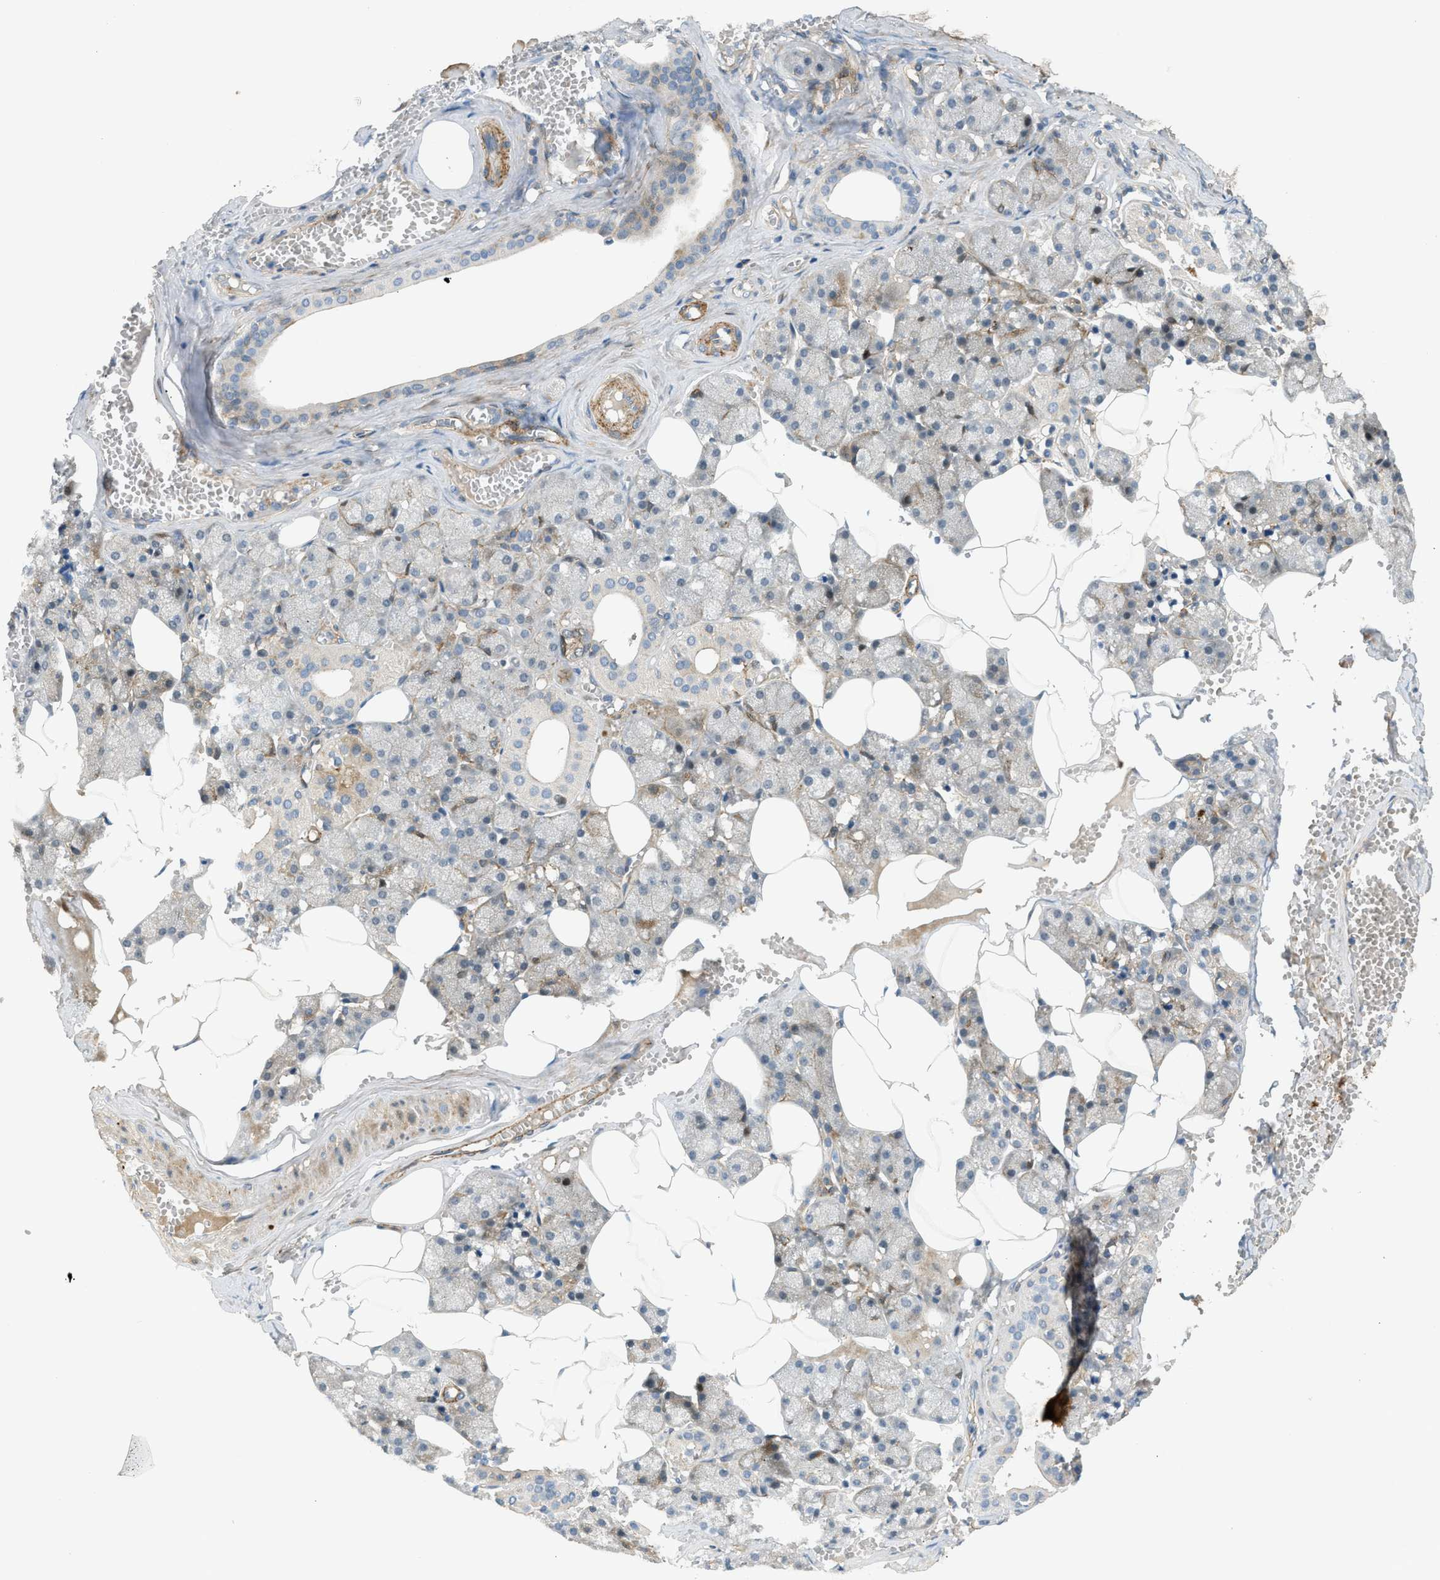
{"staining": {"intensity": "moderate", "quantity": "<25%", "location": "cytoplasmic/membranous"}, "tissue": "salivary gland", "cell_type": "Glandular cells", "image_type": "normal", "snomed": [{"axis": "morphology", "description": "Normal tissue, NOS"}, {"axis": "topography", "description": "Salivary gland"}], "caption": "A histopathology image of human salivary gland stained for a protein demonstrates moderate cytoplasmic/membranous brown staining in glandular cells. (Brightfield microscopy of DAB IHC at high magnification).", "gene": "EDNRA", "patient": {"sex": "male", "age": 62}}